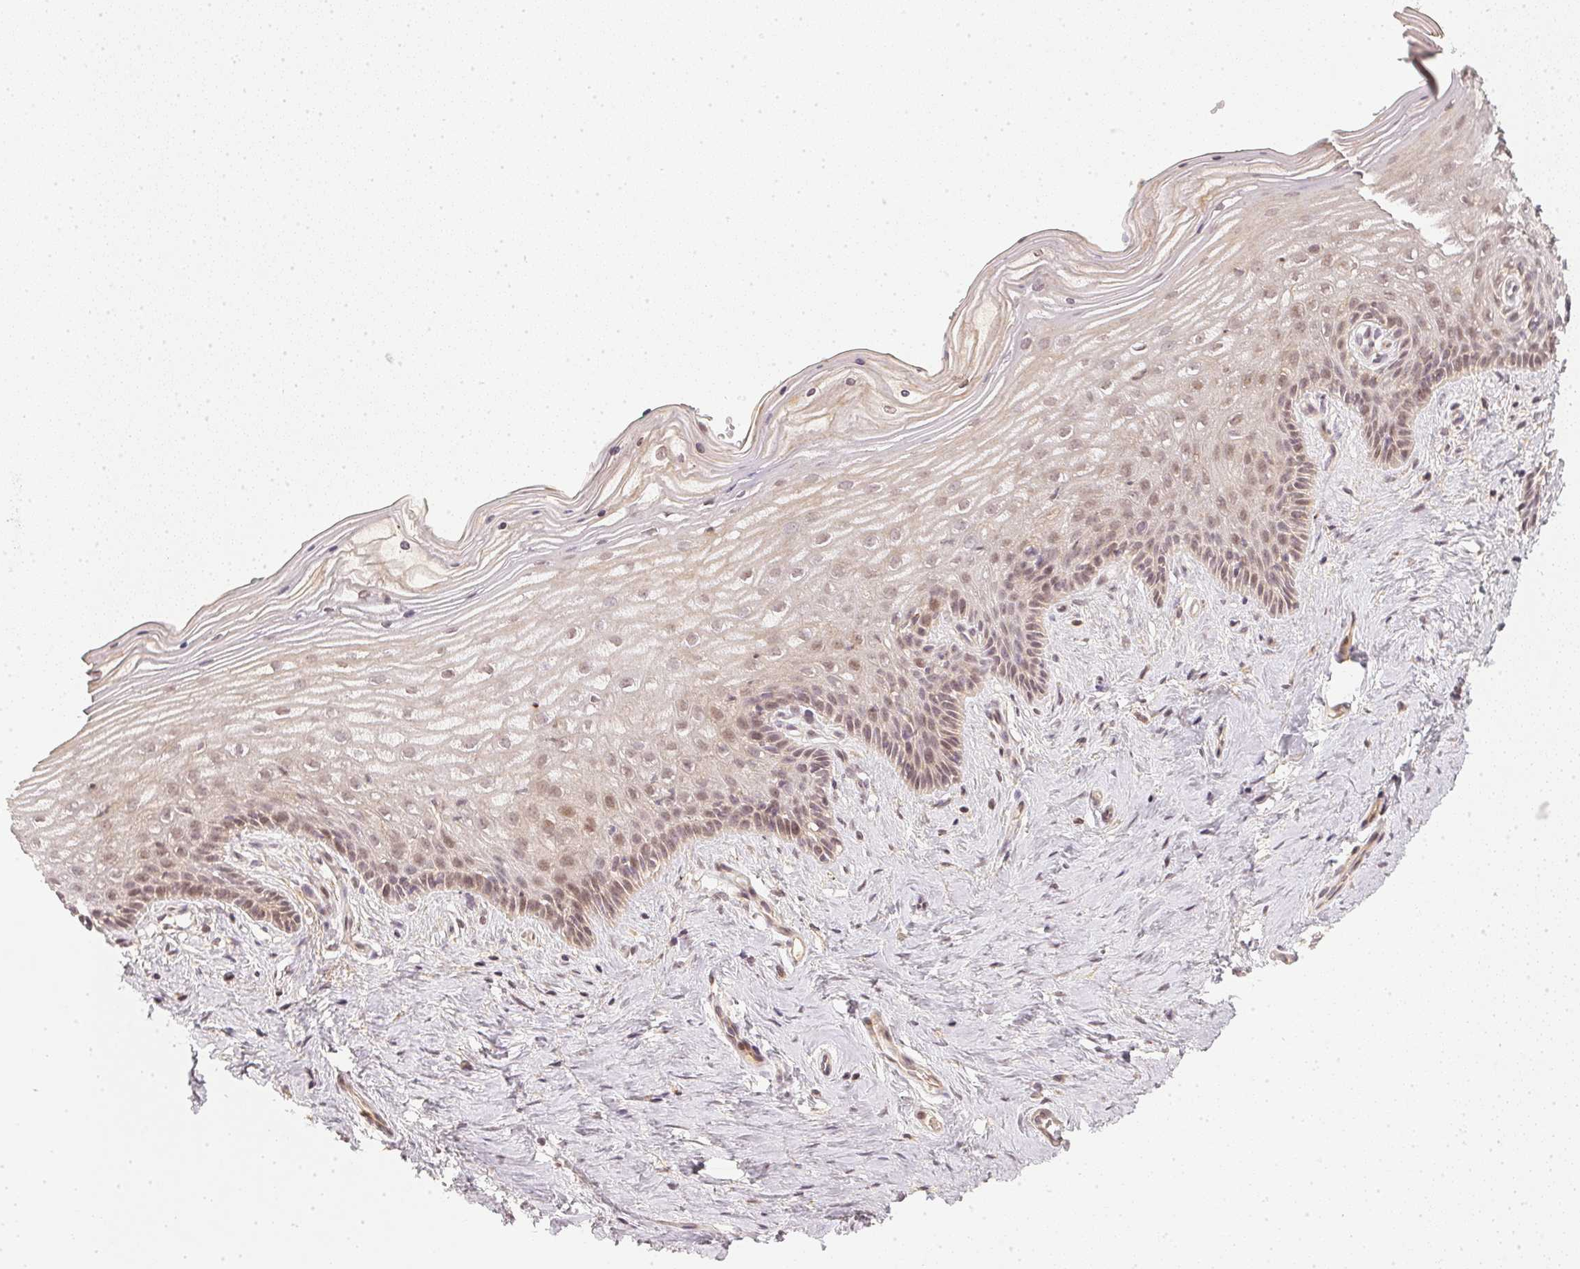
{"staining": {"intensity": "negative", "quantity": "none", "location": "none"}, "tissue": "vagina", "cell_type": "Squamous epithelial cells", "image_type": "normal", "snomed": [{"axis": "morphology", "description": "Normal tissue, NOS"}, {"axis": "topography", "description": "Vagina"}], "caption": "Human vagina stained for a protein using immunohistochemistry demonstrates no staining in squamous epithelial cells.", "gene": "SERPINE1", "patient": {"sex": "female", "age": 45}}